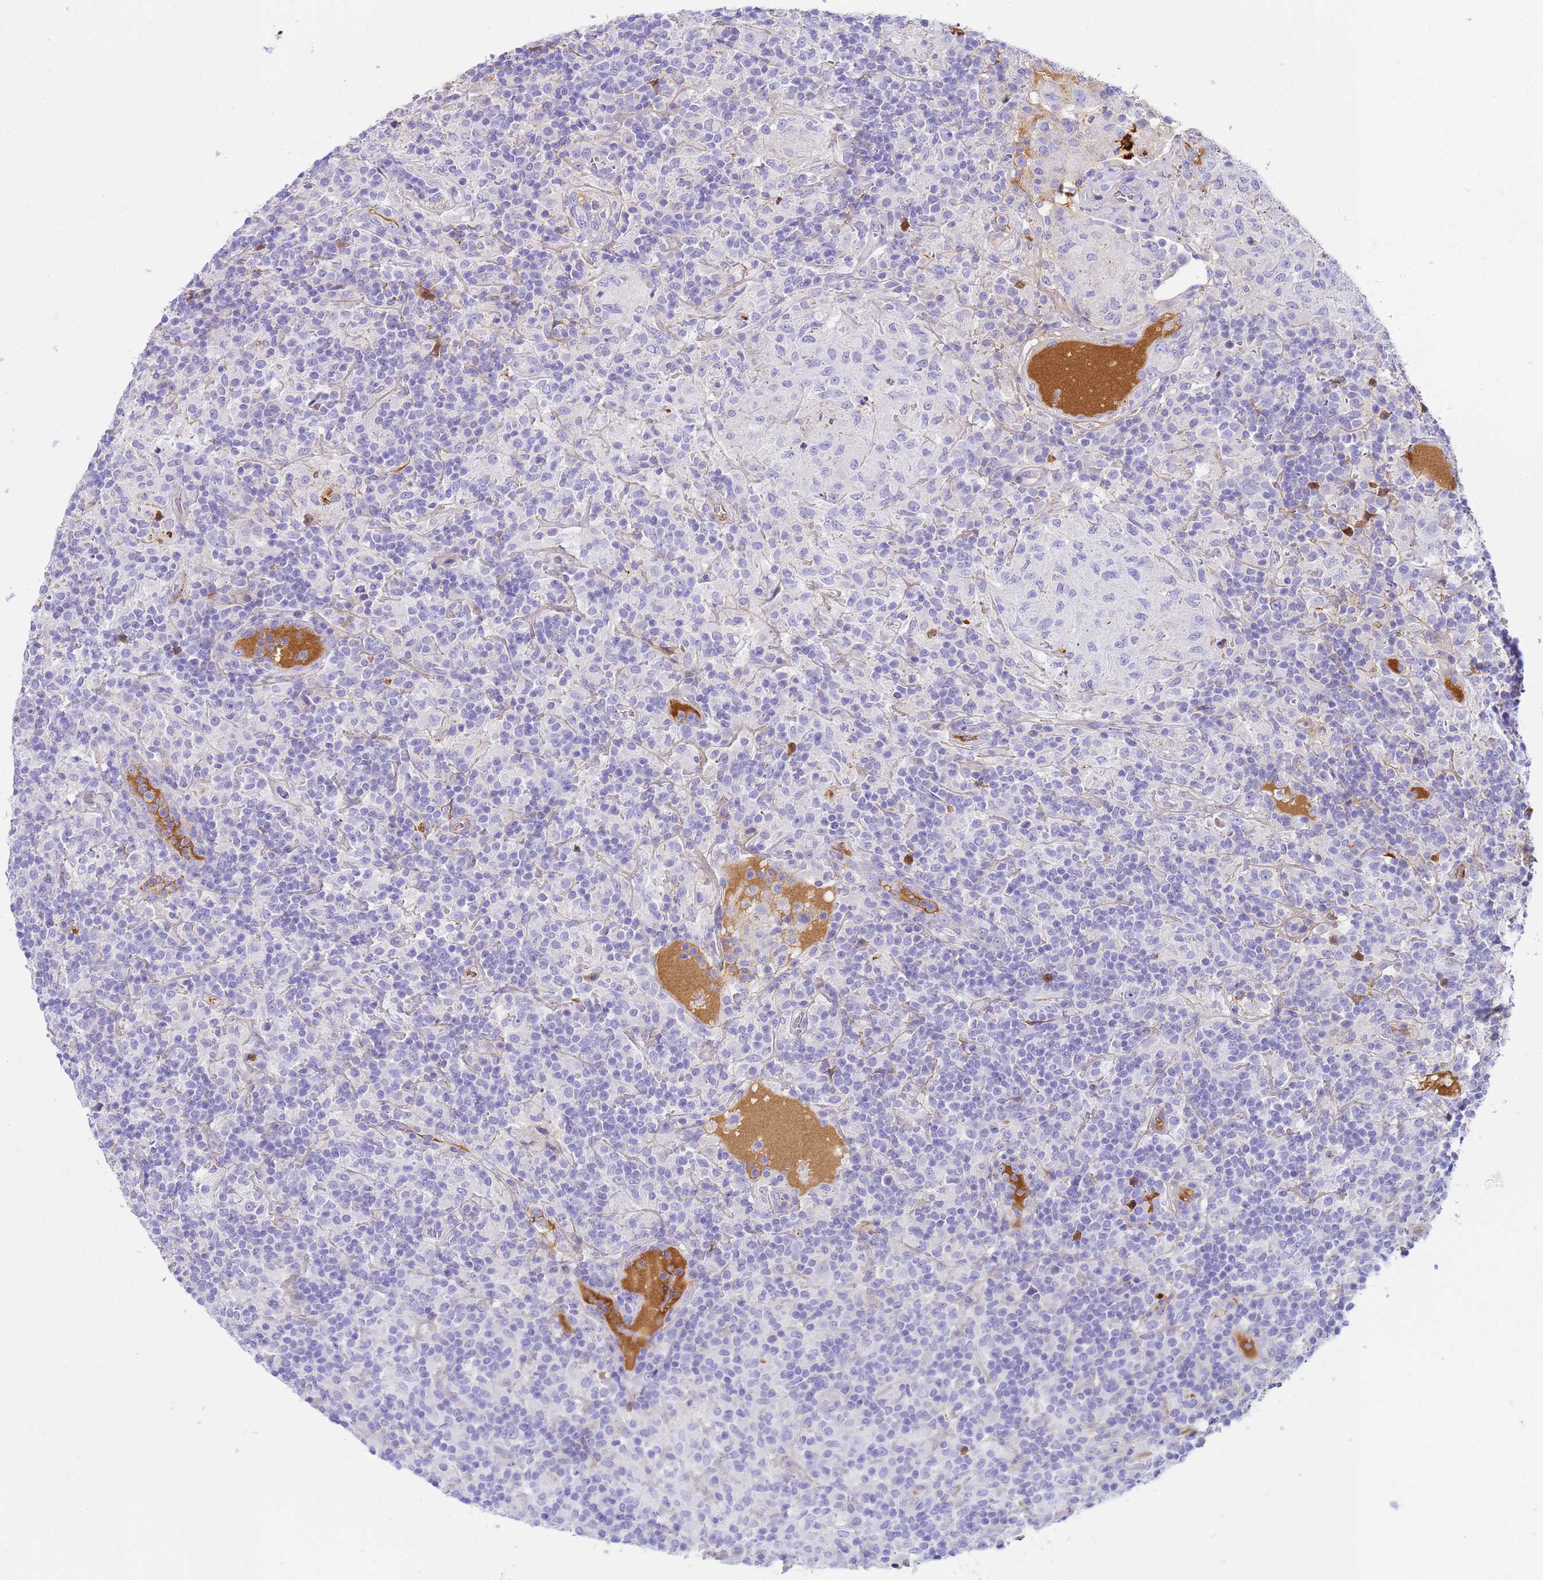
{"staining": {"intensity": "negative", "quantity": "none", "location": "none"}, "tissue": "lymphoma", "cell_type": "Tumor cells", "image_type": "cancer", "snomed": [{"axis": "morphology", "description": "Hodgkin's disease, NOS"}, {"axis": "topography", "description": "Lymph node"}], "caption": "A photomicrograph of lymphoma stained for a protein exhibits no brown staining in tumor cells. Brightfield microscopy of immunohistochemistry (IHC) stained with DAB (brown) and hematoxylin (blue), captured at high magnification.", "gene": "CFHR2", "patient": {"sex": "male", "age": 70}}